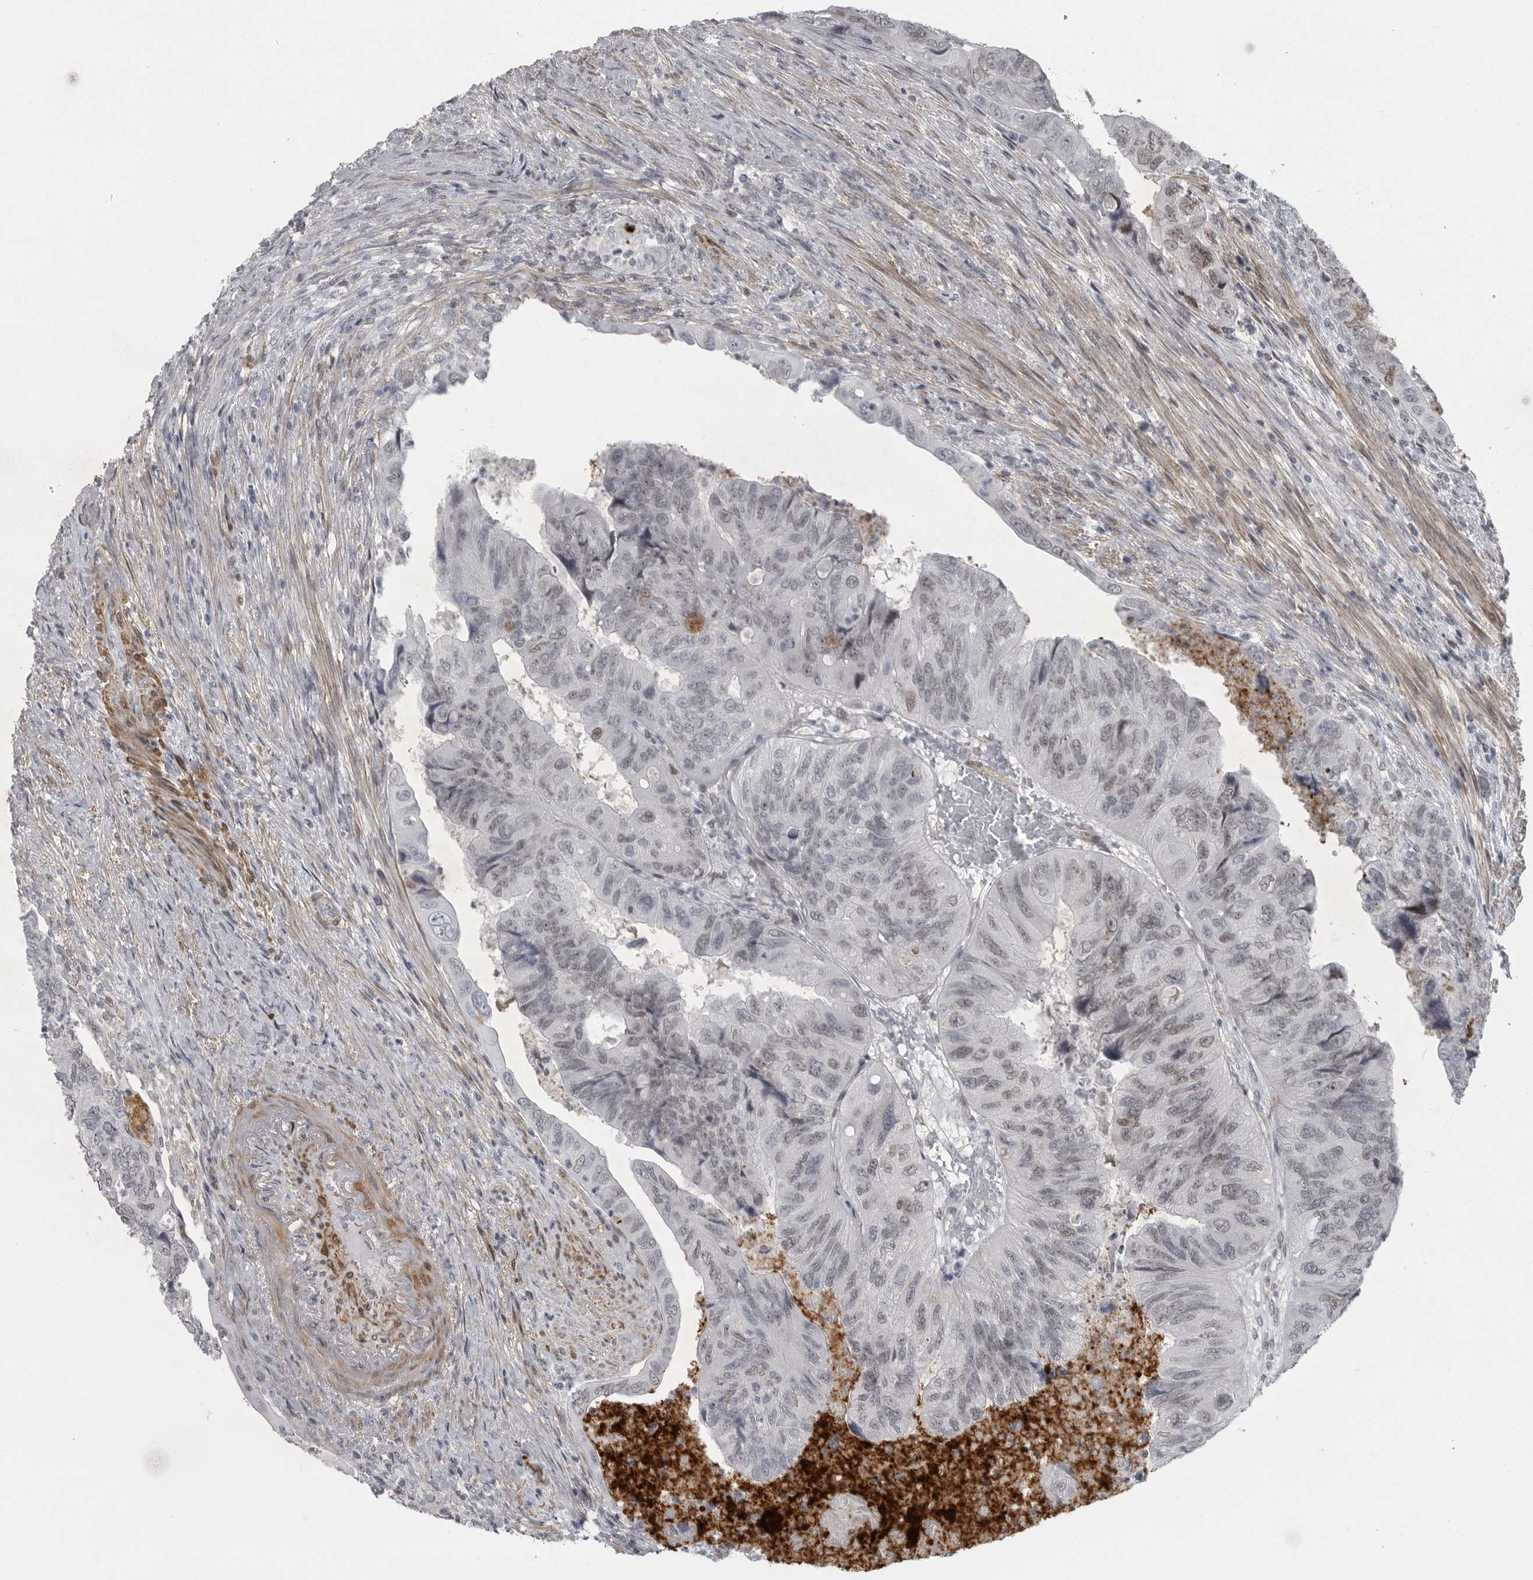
{"staining": {"intensity": "moderate", "quantity": "25%-75%", "location": "nuclear"}, "tissue": "colorectal cancer", "cell_type": "Tumor cells", "image_type": "cancer", "snomed": [{"axis": "morphology", "description": "Adenocarcinoma, NOS"}, {"axis": "topography", "description": "Rectum"}], "caption": "This is an image of immunohistochemistry staining of colorectal cancer, which shows moderate positivity in the nuclear of tumor cells.", "gene": "HMGN3", "patient": {"sex": "male", "age": 63}}